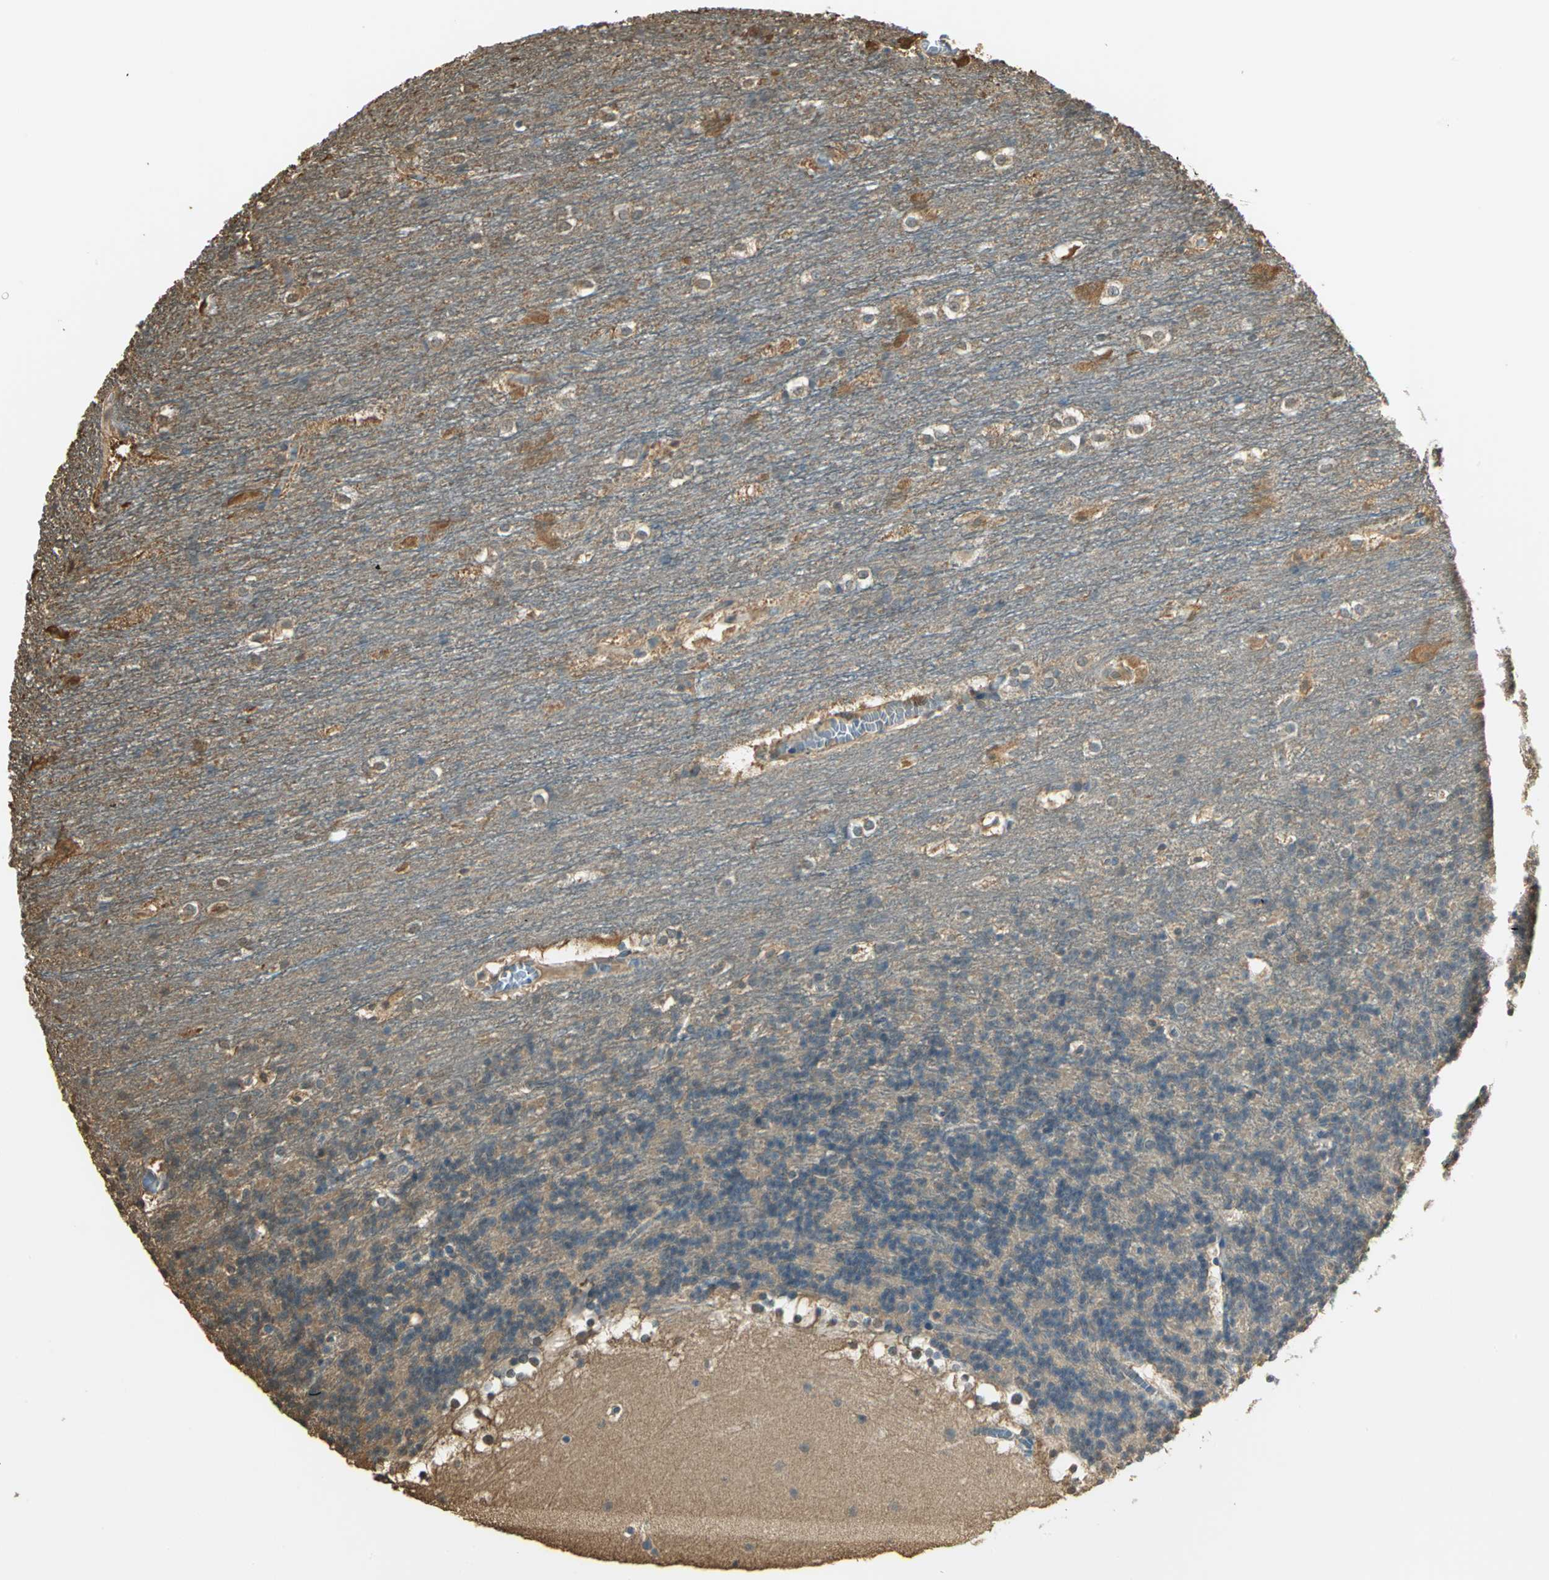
{"staining": {"intensity": "weak", "quantity": ">75%", "location": "cytoplasmic/membranous"}, "tissue": "cerebellum", "cell_type": "Cells in granular layer", "image_type": "normal", "snomed": [{"axis": "morphology", "description": "Normal tissue, NOS"}, {"axis": "topography", "description": "Cerebellum"}], "caption": "Cerebellum stained with DAB (3,3'-diaminobenzidine) immunohistochemistry exhibits low levels of weak cytoplasmic/membranous positivity in approximately >75% of cells in granular layer. Using DAB (3,3'-diaminobenzidine) (brown) and hematoxylin (blue) stains, captured at high magnification using brightfield microscopy.", "gene": "PARK7", "patient": {"sex": "female", "age": 19}}